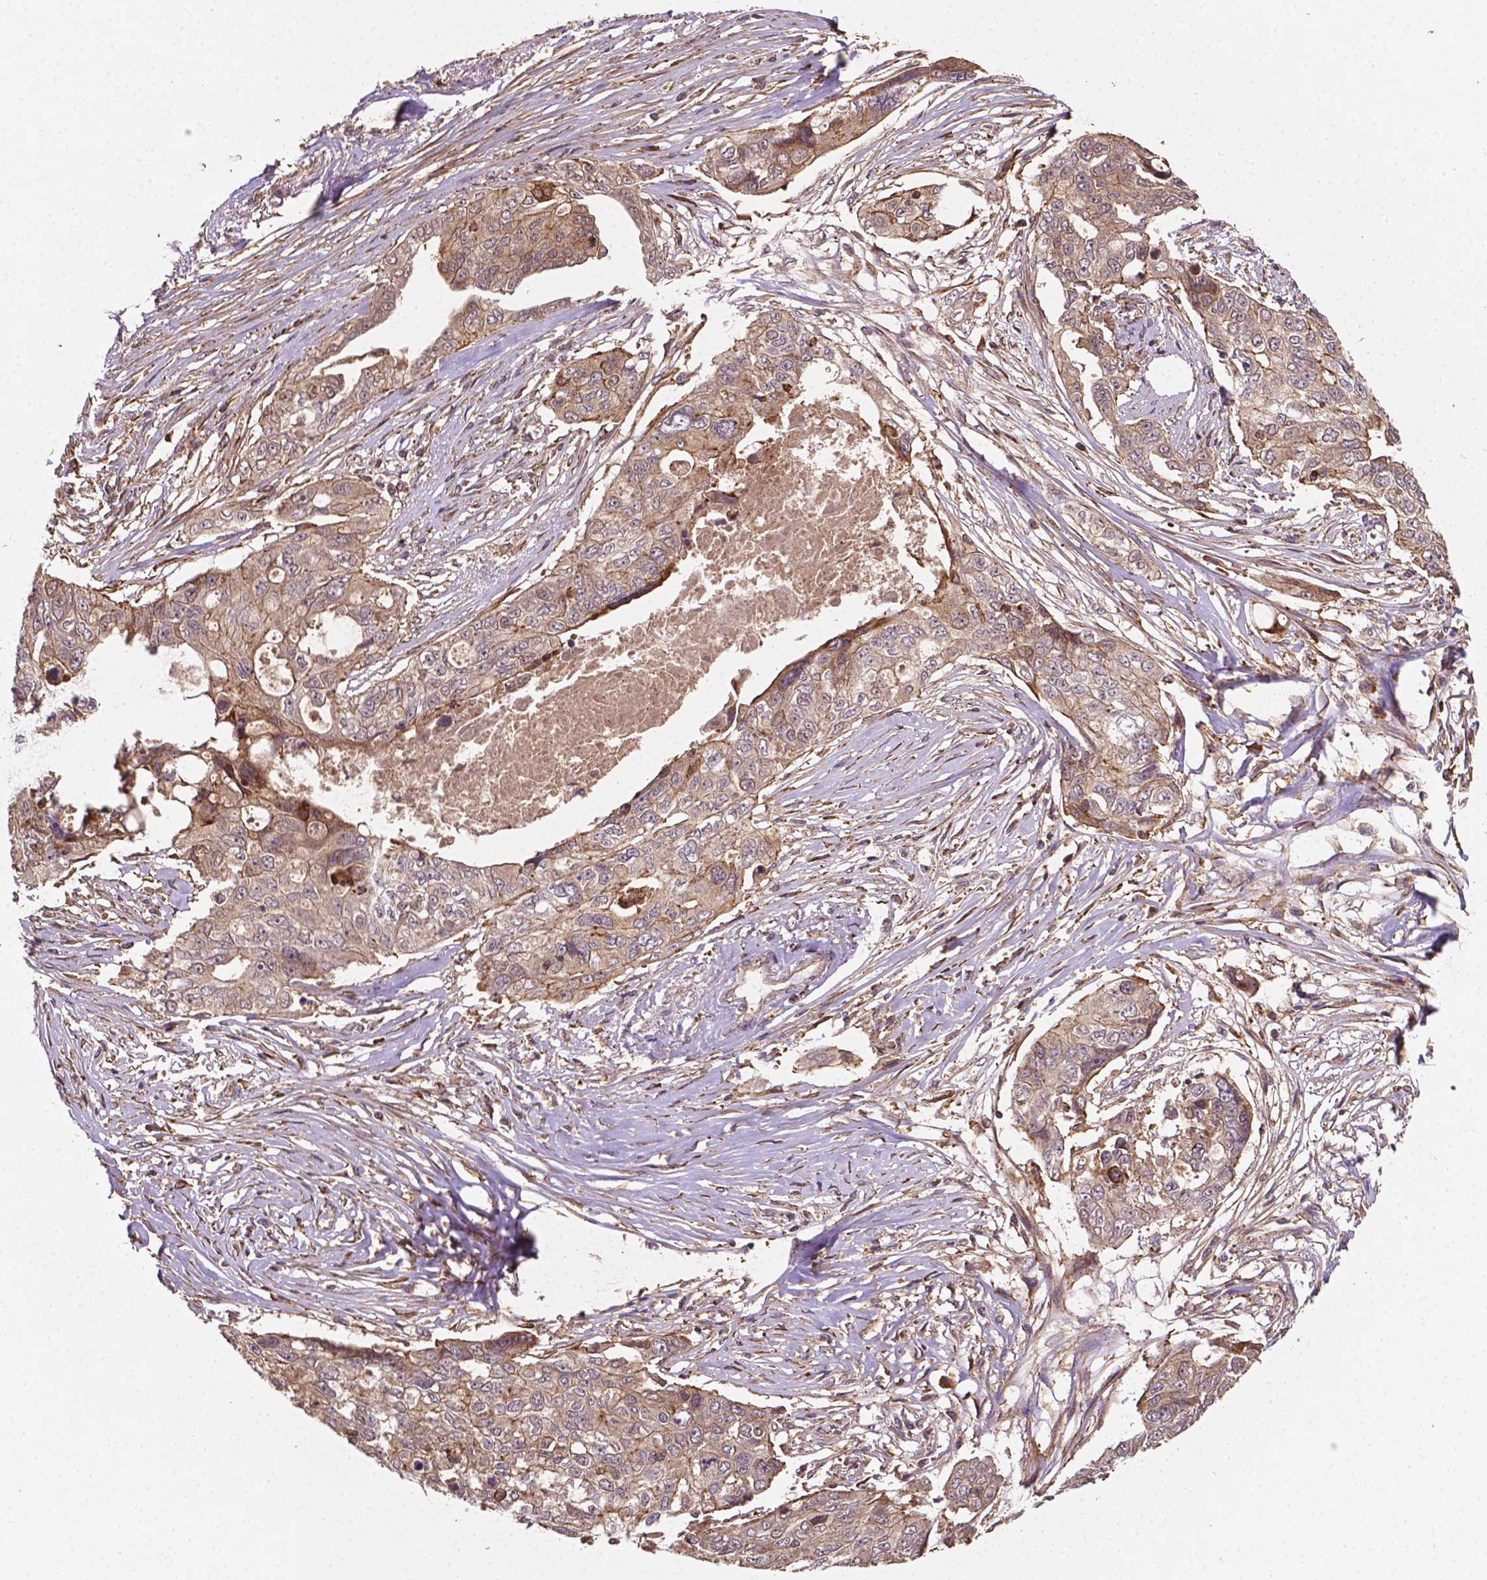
{"staining": {"intensity": "moderate", "quantity": ">75%", "location": "cytoplasmic/membranous"}, "tissue": "ovarian cancer", "cell_type": "Tumor cells", "image_type": "cancer", "snomed": [{"axis": "morphology", "description": "Carcinoma, endometroid"}, {"axis": "topography", "description": "Ovary"}], "caption": "Immunohistochemistry (IHC) histopathology image of neoplastic tissue: human endometroid carcinoma (ovarian) stained using immunohistochemistry (IHC) demonstrates medium levels of moderate protein expression localized specifically in the cytoplasmic/membranous of tumor cells, appearing as a cytoplasmic/membranous brown color.", "gene": "ZMYND19", "patient": {"sex": "female", "age": 70}}